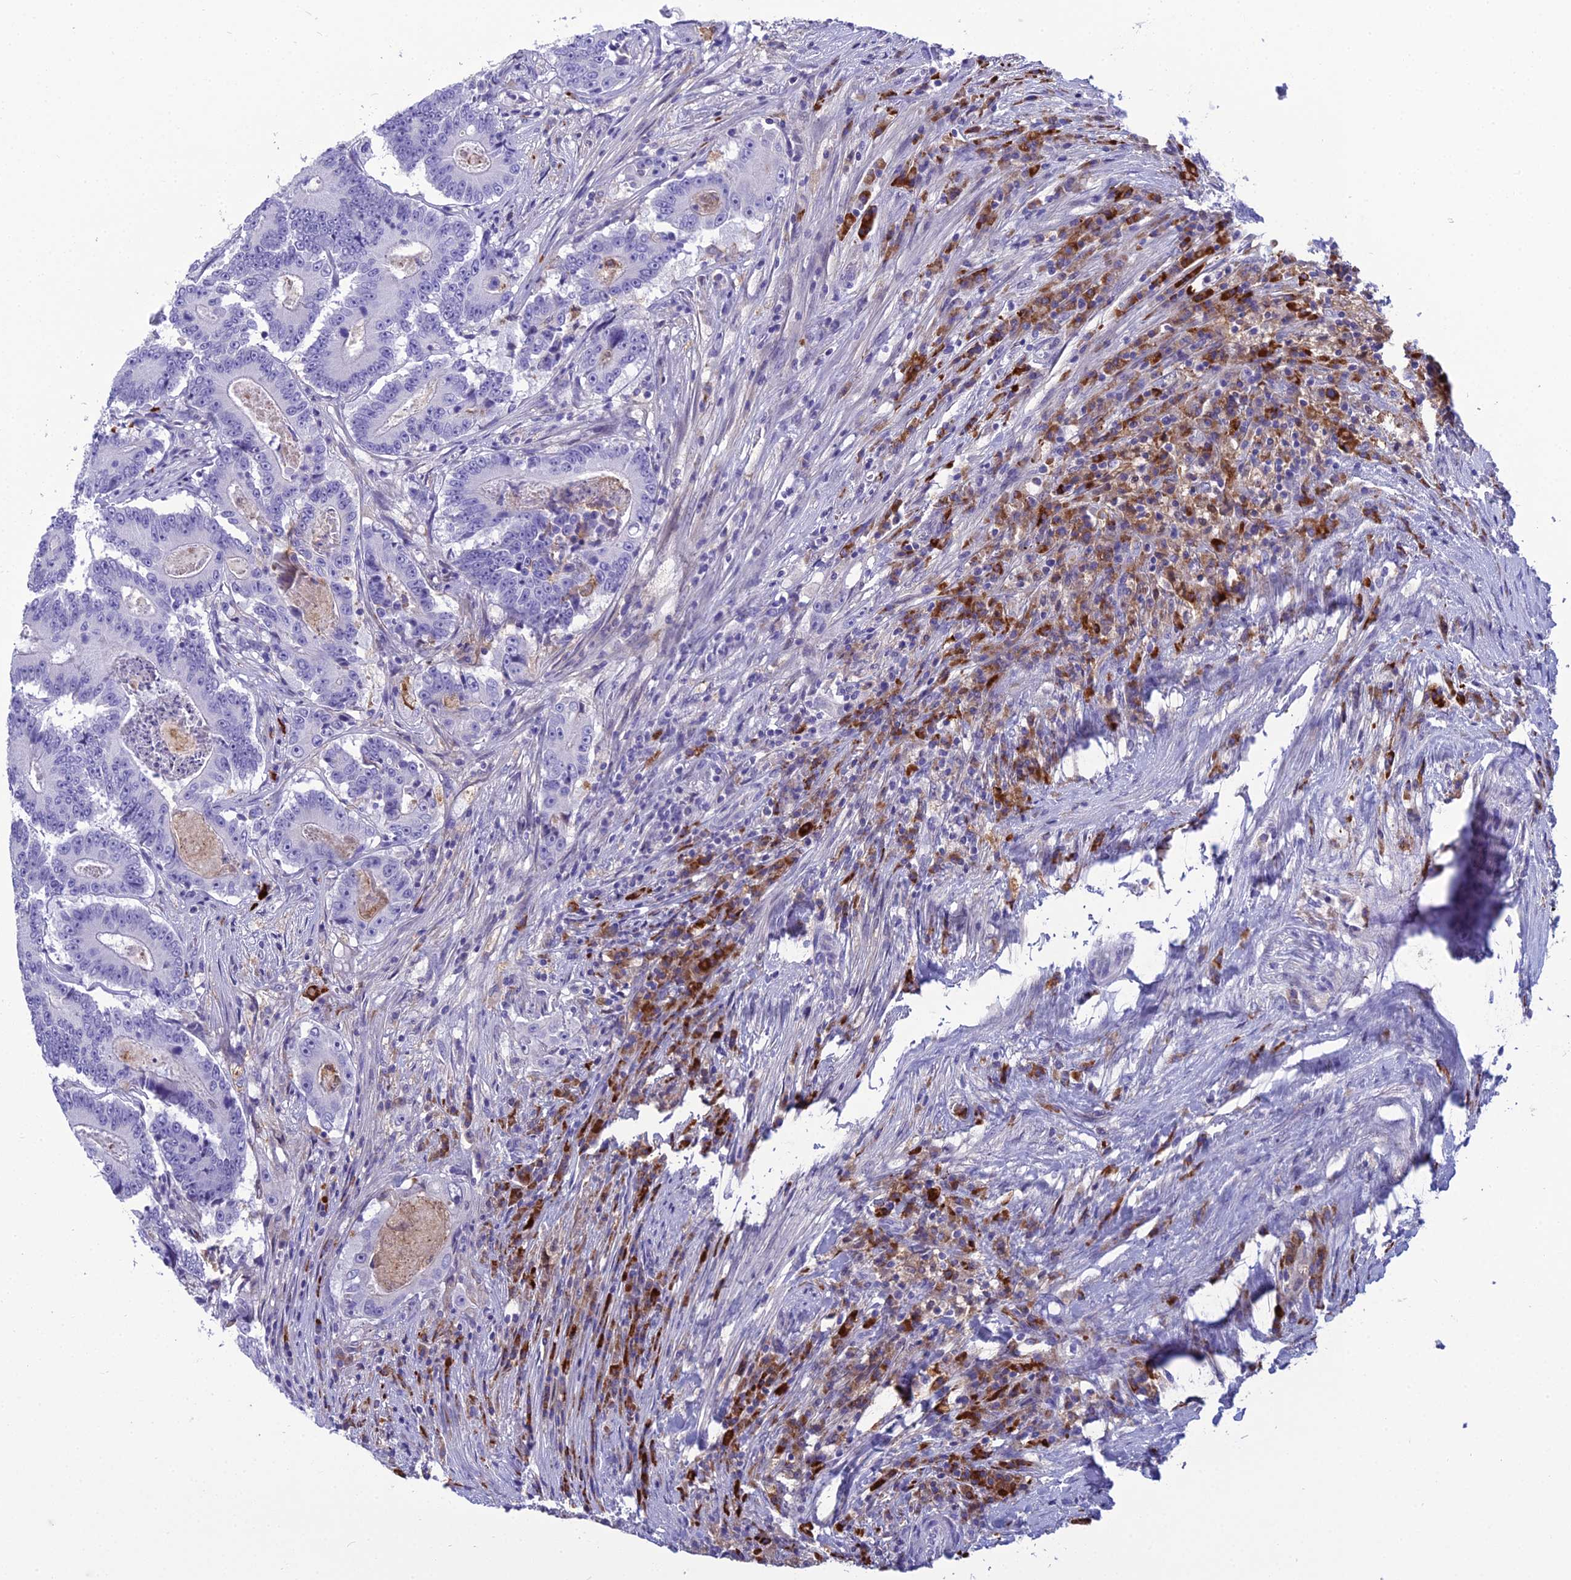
{"staining": {"intensity": "negative", "quantity": "none", "location": "none"}, "tissue": "colorectal cancer", "cell_type": "Tumor cells", "image_type": "cancer", "snomed": [{"axis": "morphology", "description": "Adenocarcinoma, NOS"}, {"axis": "topography", "description": "Colon"}], "caption": "Protein analysis of colorectal cancer demonstrates no significant positivity in tumor cells.", "gene": "CRB2", "patient": {"sex": "male", "age": 83}}